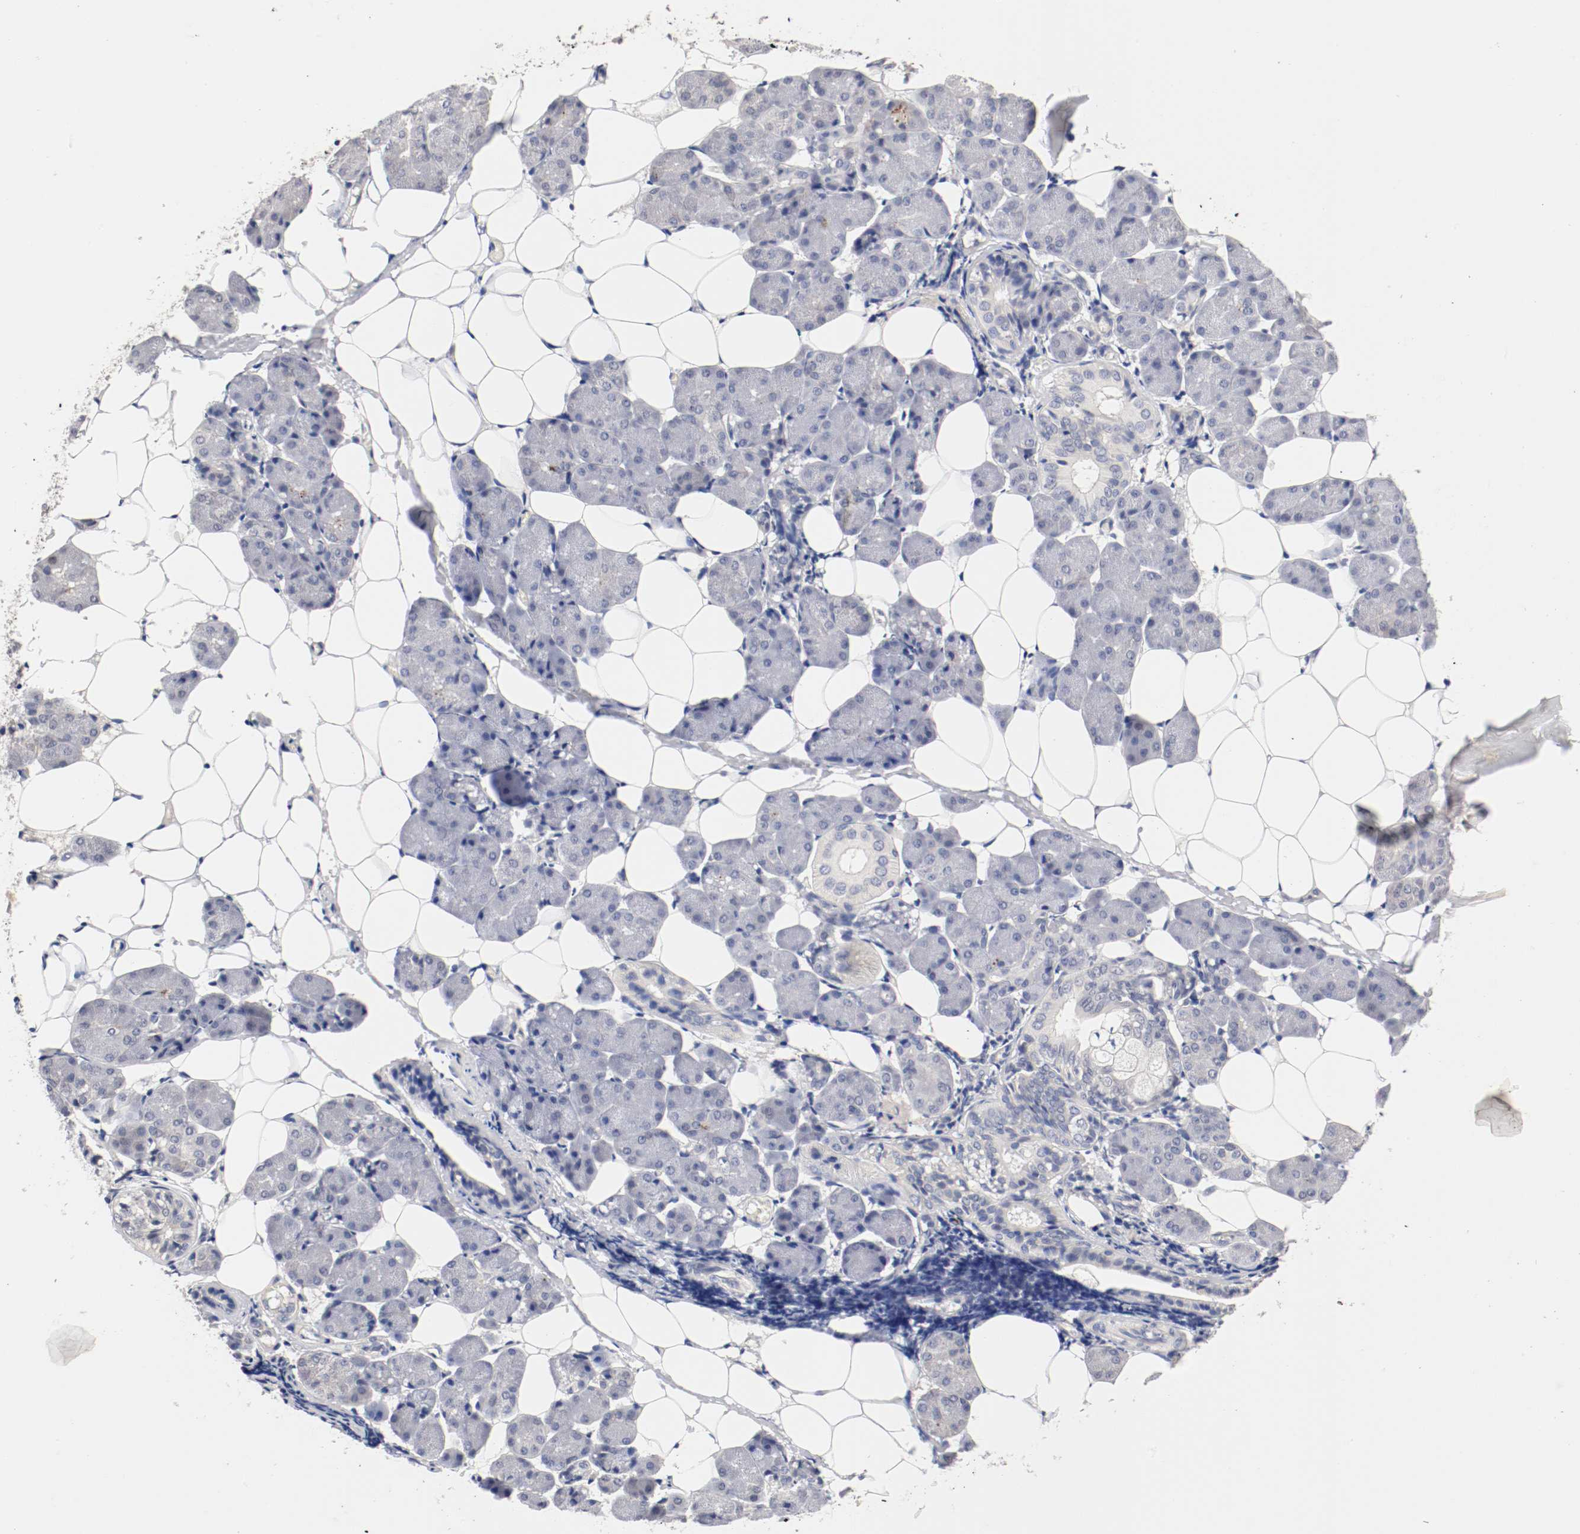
{"staining": {"intensity": "negative", "quantity": "none", "location": "none"}, "tissue": "salivary gland", "cell_type": "Glandular cells", "image_type": "normal", "snomed": [{"axis": "morphology", "description": "Normal tissue, NOS"}, {"axis": "morphology", "description": "Adenoma, NOS"}, {"axis": "topography", "description": "Salivary gland"}], "caption": "Immunohistochemical staining of normal human salivary gland shows no significant expression in glandular cells. (DAB IHC, high magnification).", "gene": "CEBPE", "patient": {"sex": "female", "age": 32}}